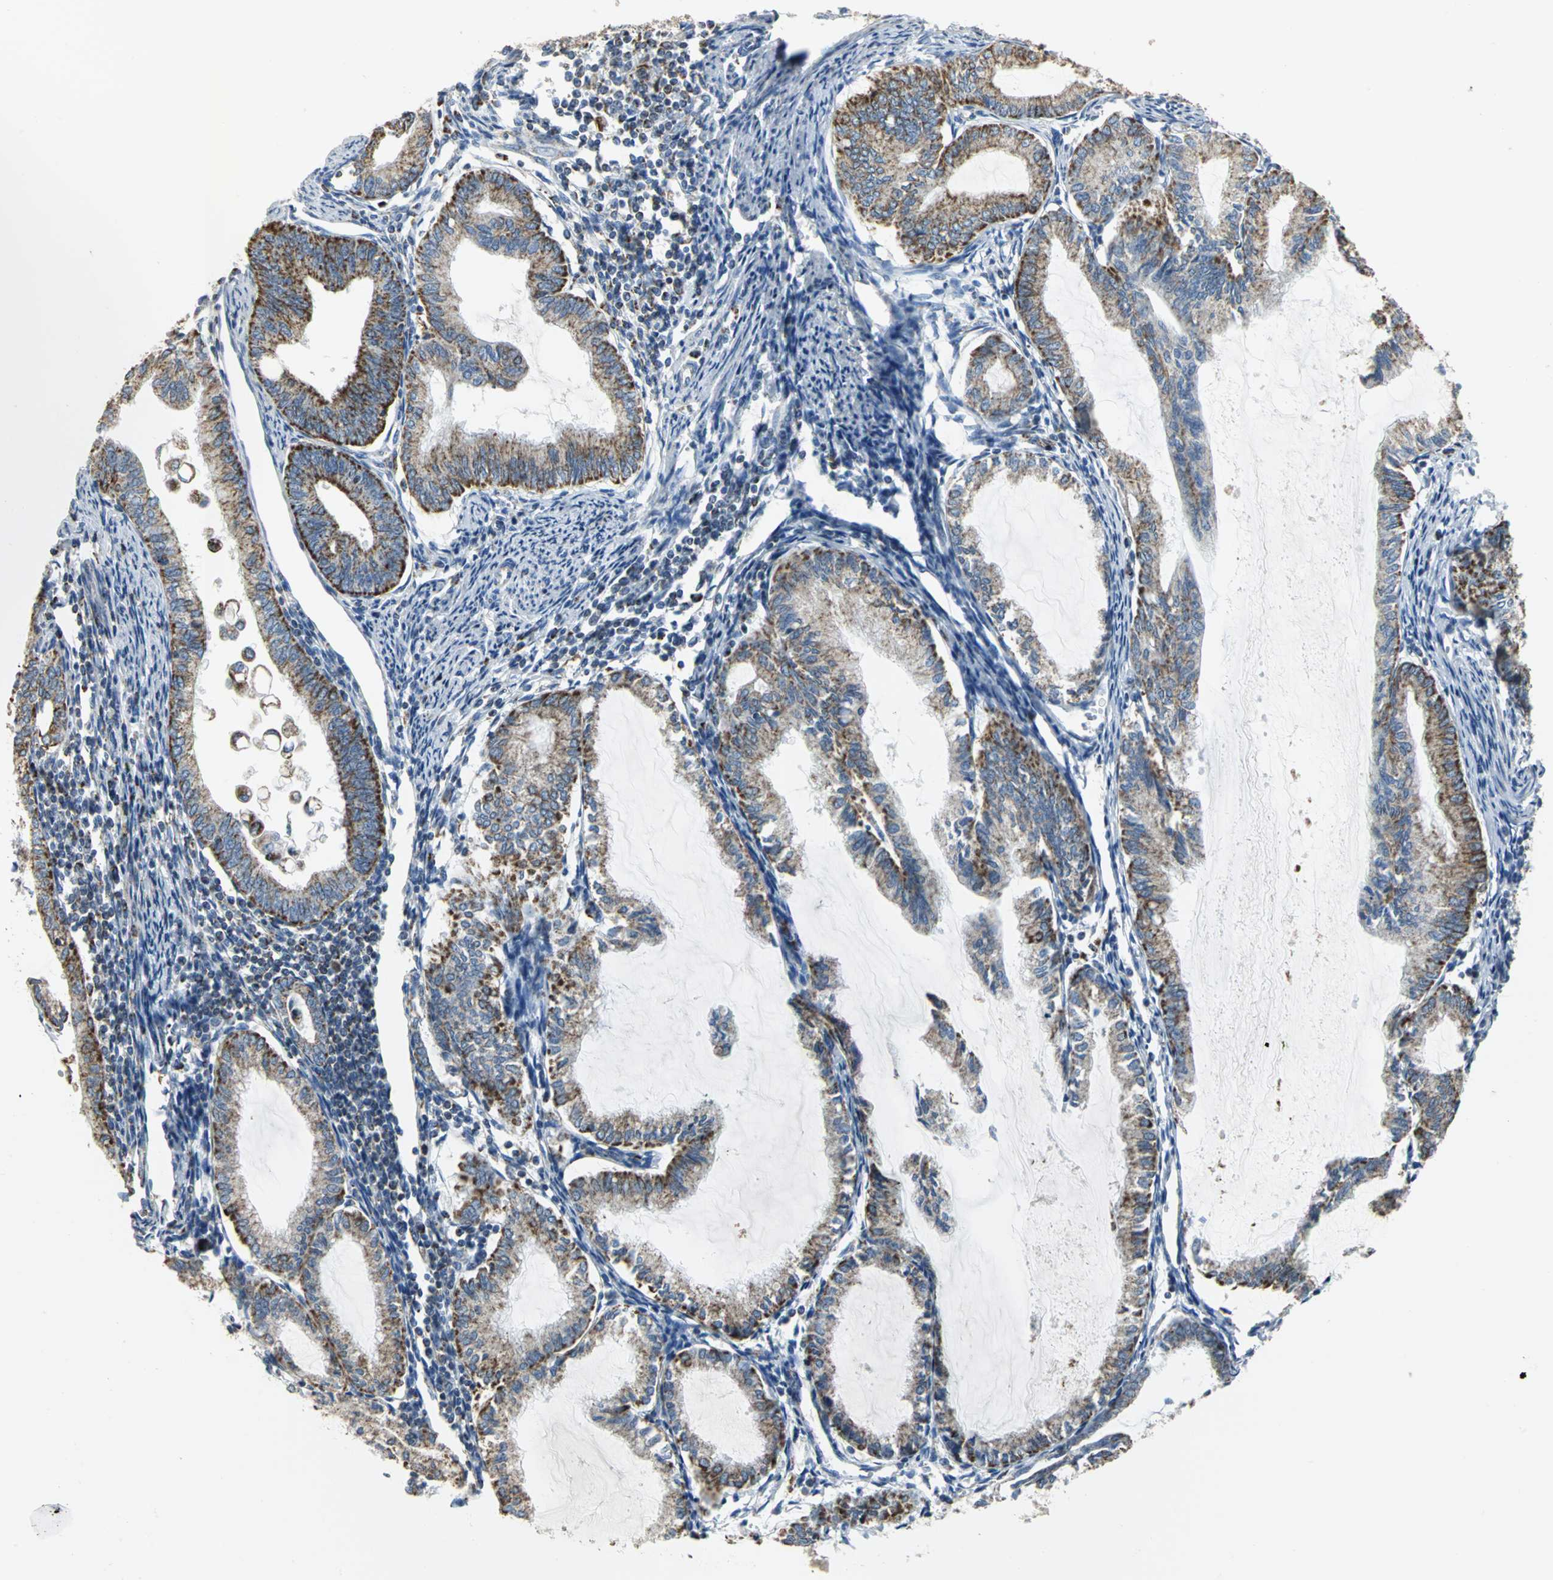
{"staining": {"intensity": "moderate", "quantity": ">75%", "location": "cytoplasmic/membranous"}, "tissue": "endometrial cancer", "cell_type": "Tumor cells", "image_type": "cancer", "snomed": [{"axis": "morphology", "description": "Adenocarcinoma, NOS"}, {"axis": "topography", "description": "Endometrium"}], "caption": "Immunohistochemistry (IHC) (DAB (3,3'-diaminobenzidine)) staining of human adenocarcinoma (endometrial) displays moderate cytoplasmic/membranous protein staining in about >75% of tumor cells. Using DAB (brown) and hematoxylin (blue) stains, captured at high magnification using brightfield microscopy.", "gene": "NTRK1", "patient": {"sex": "female", "age": 86}}